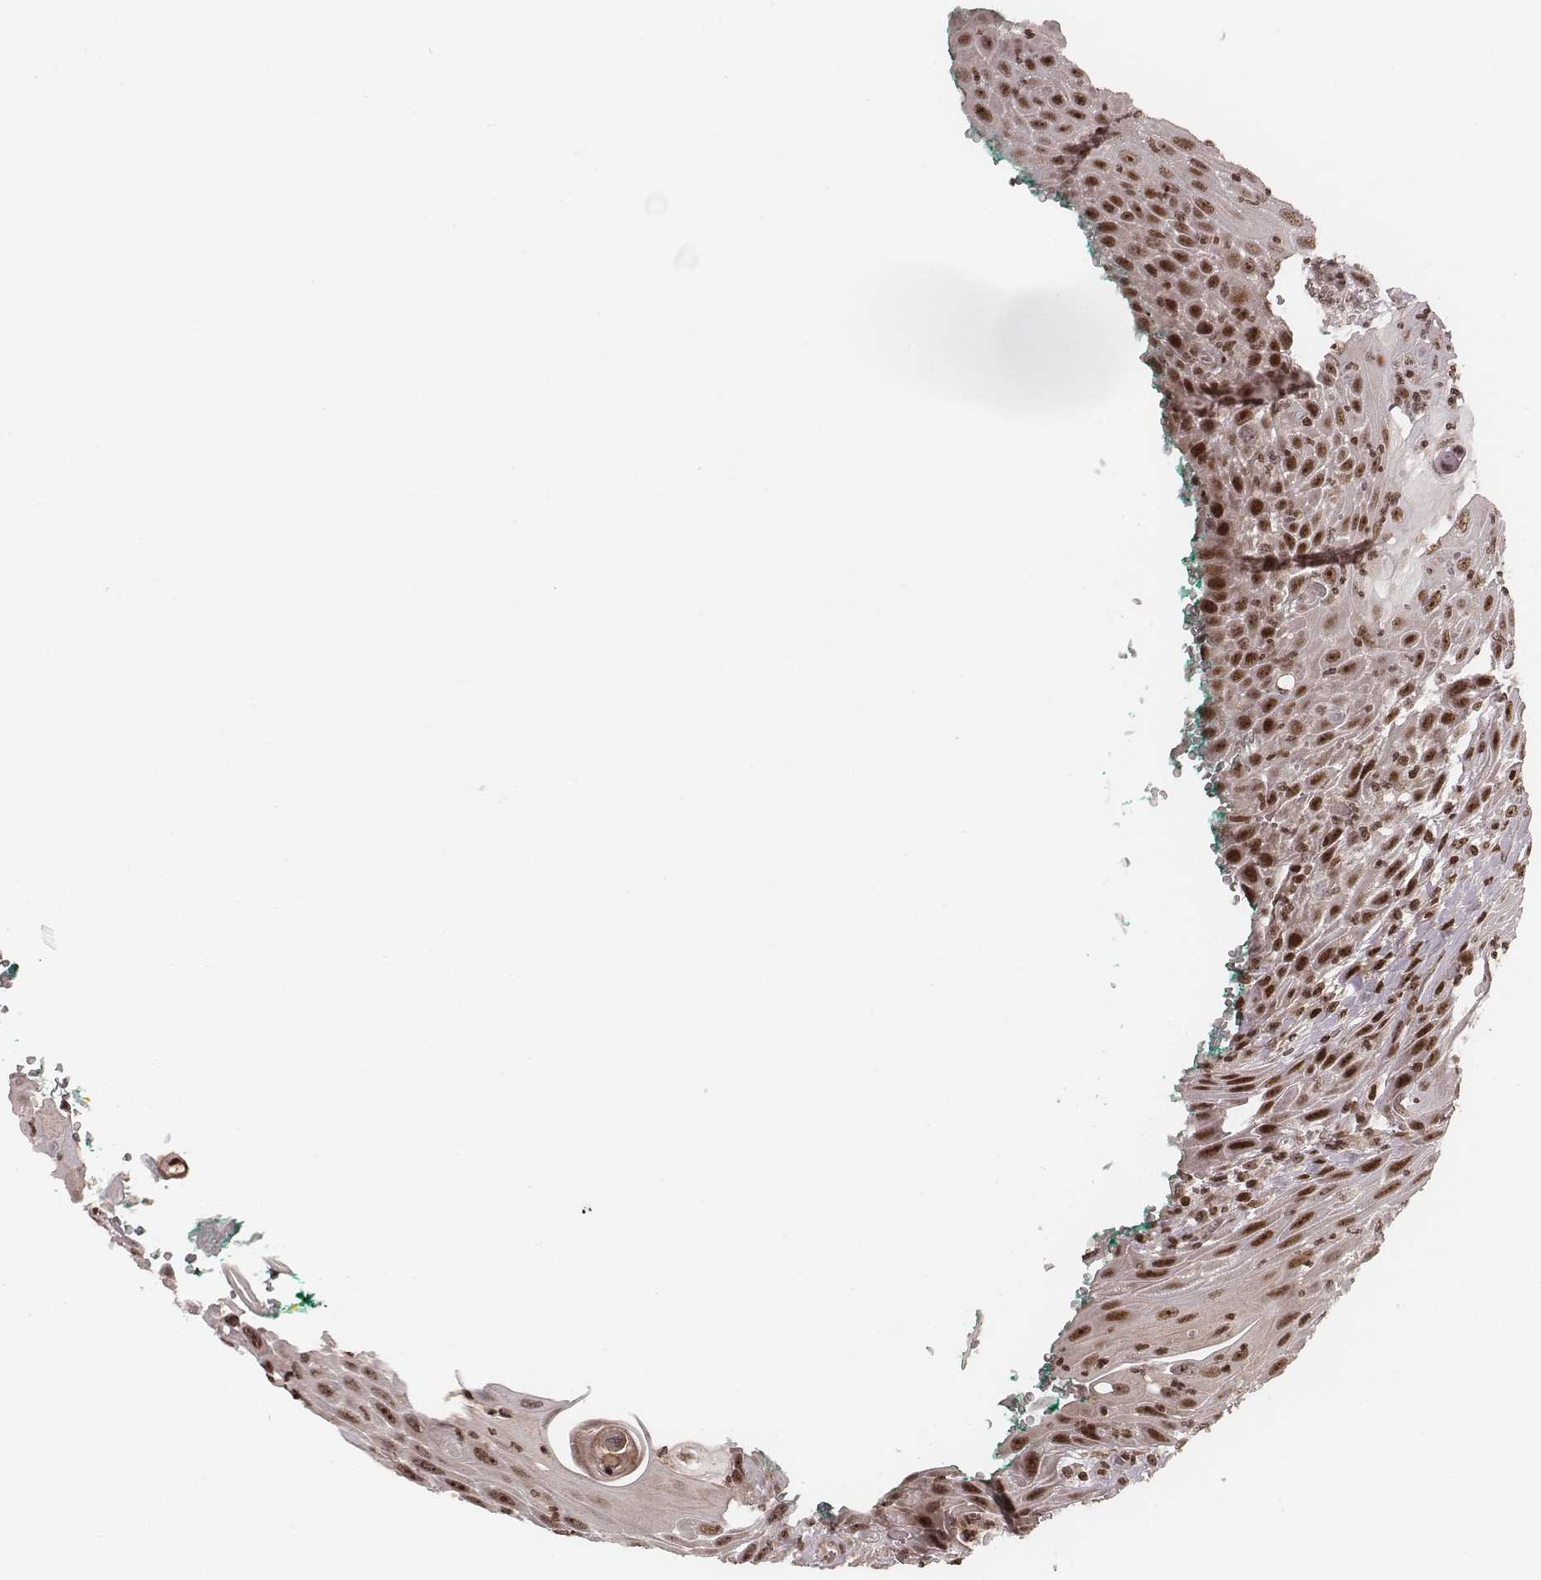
{"staining": {"intensity": "moderate", "quantity": "25%-75%", "location": "cytoplasmic/membranous,nuclear"}, "tissue": "head and neck cancer", "cell_type": "Tumor cells", "image_type": "cancer", "snomed": [{"axis": "morphology", "description": "Squamous cell carcinoma, NOS"}, {"axis": "topography", "description": "Head-Neck"}], "caption": "A high-resolution histopathology image shows immunohistochemistry (IHC) staining of head and neck squamous cell carcinoma, which displays moderate cytoplasmic/membranous and nuclear expression in approximately 25%-75% of tumor cells.", "gene": "VRK3", "patient": {"sex": "male", "age": 69}}